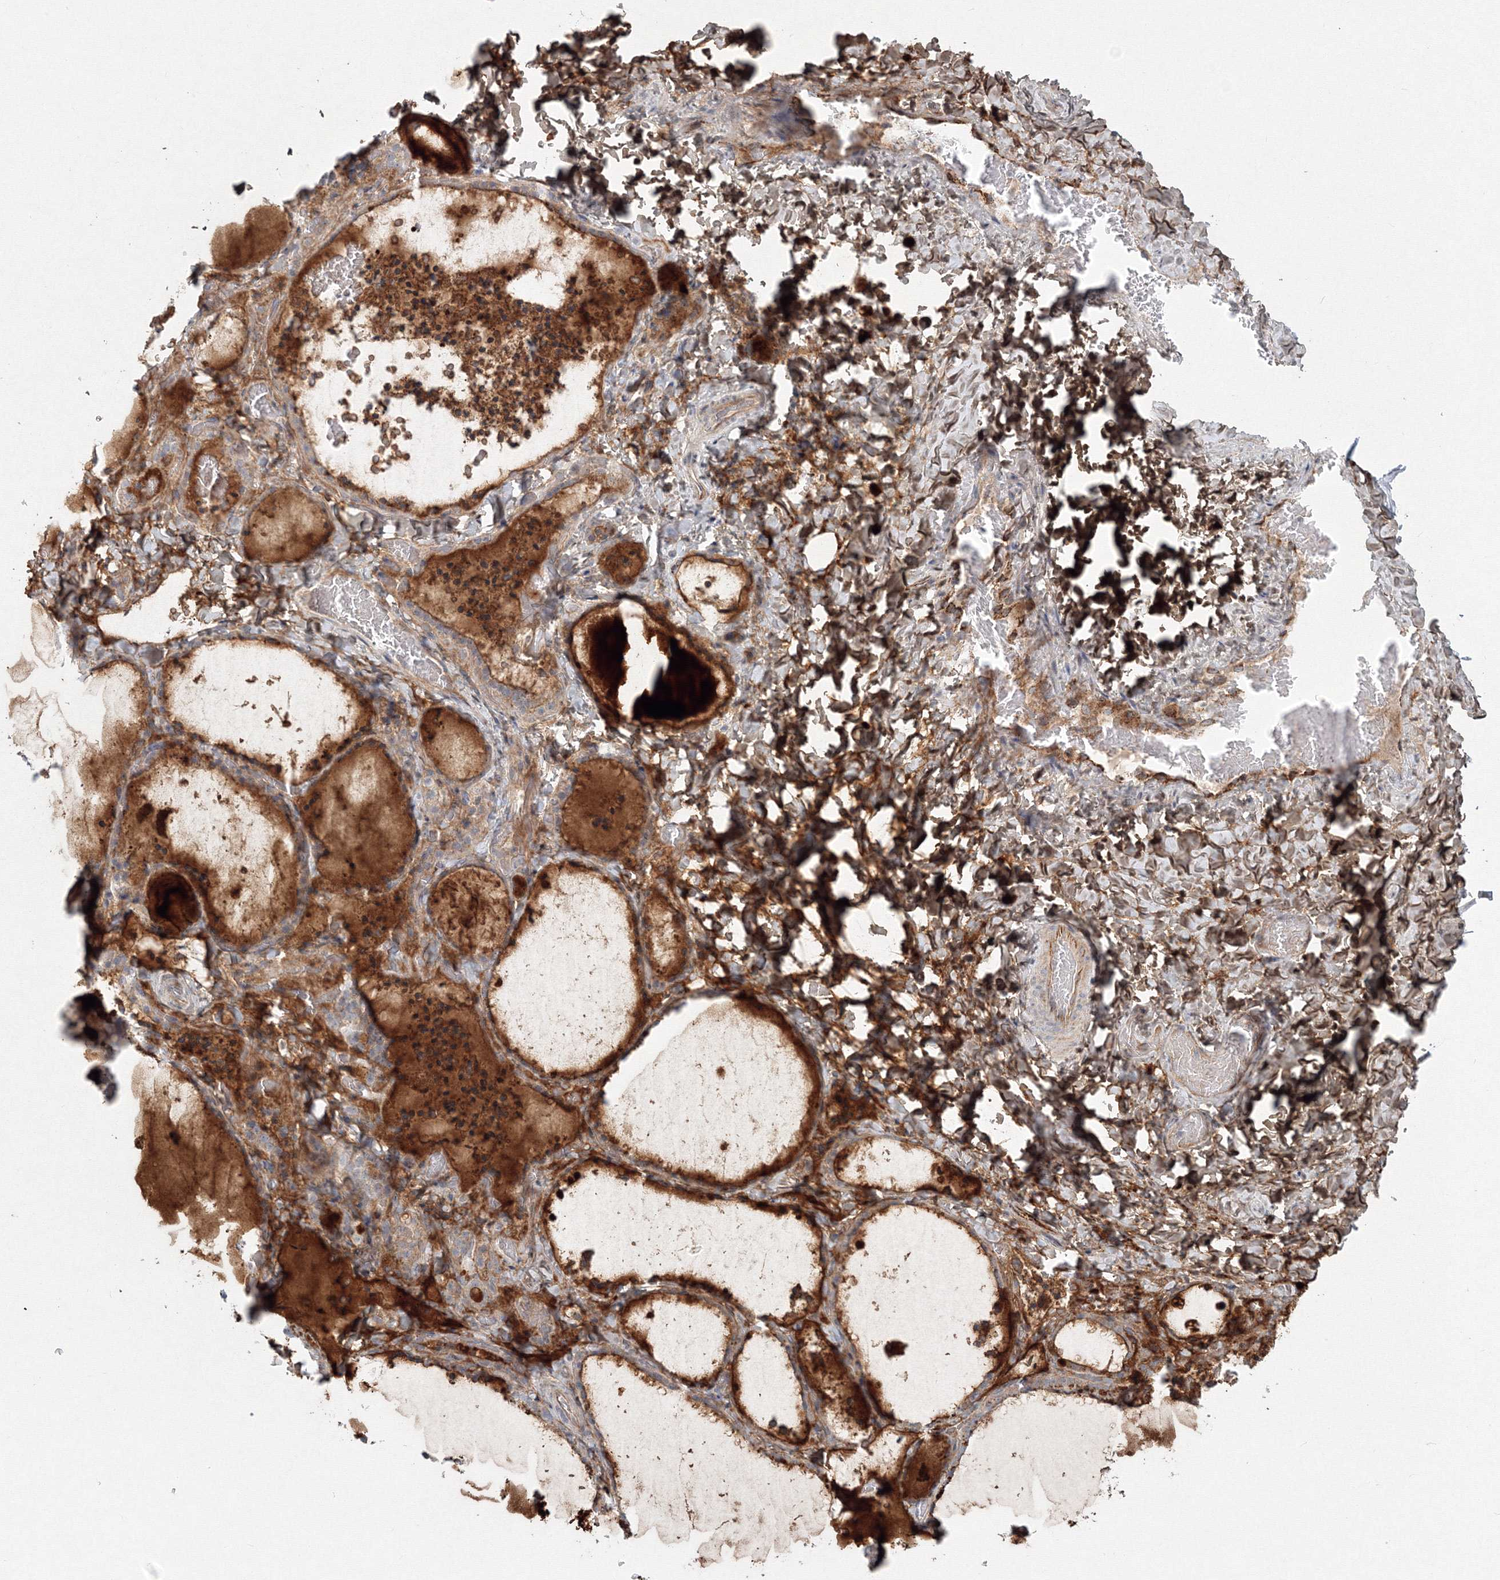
{"staining": {"intensity": "strong", "quantity": "25%-75%", "location": "cytoplasmic/membranous"}, "tissue": "thyroid gland", "cell_type": "Glandular cells", "image_type": "normal", "snomed": [{"axis": "morphology", "description": "Normal tissue, NOS"}, {"axis": "topography", "description": "Thyroid gland"}], "caption": "Thyroid gland stained with DAB (3,3'-diaminobenzidine) immunohistochemistry shows high levels of strong cytoplasmic/membranous staining in approximately 25%-75% of glandular cells. Nuclei are stained in blue.", "gene": "WDR49", "patient": {"sex": "female", "age": 22}}